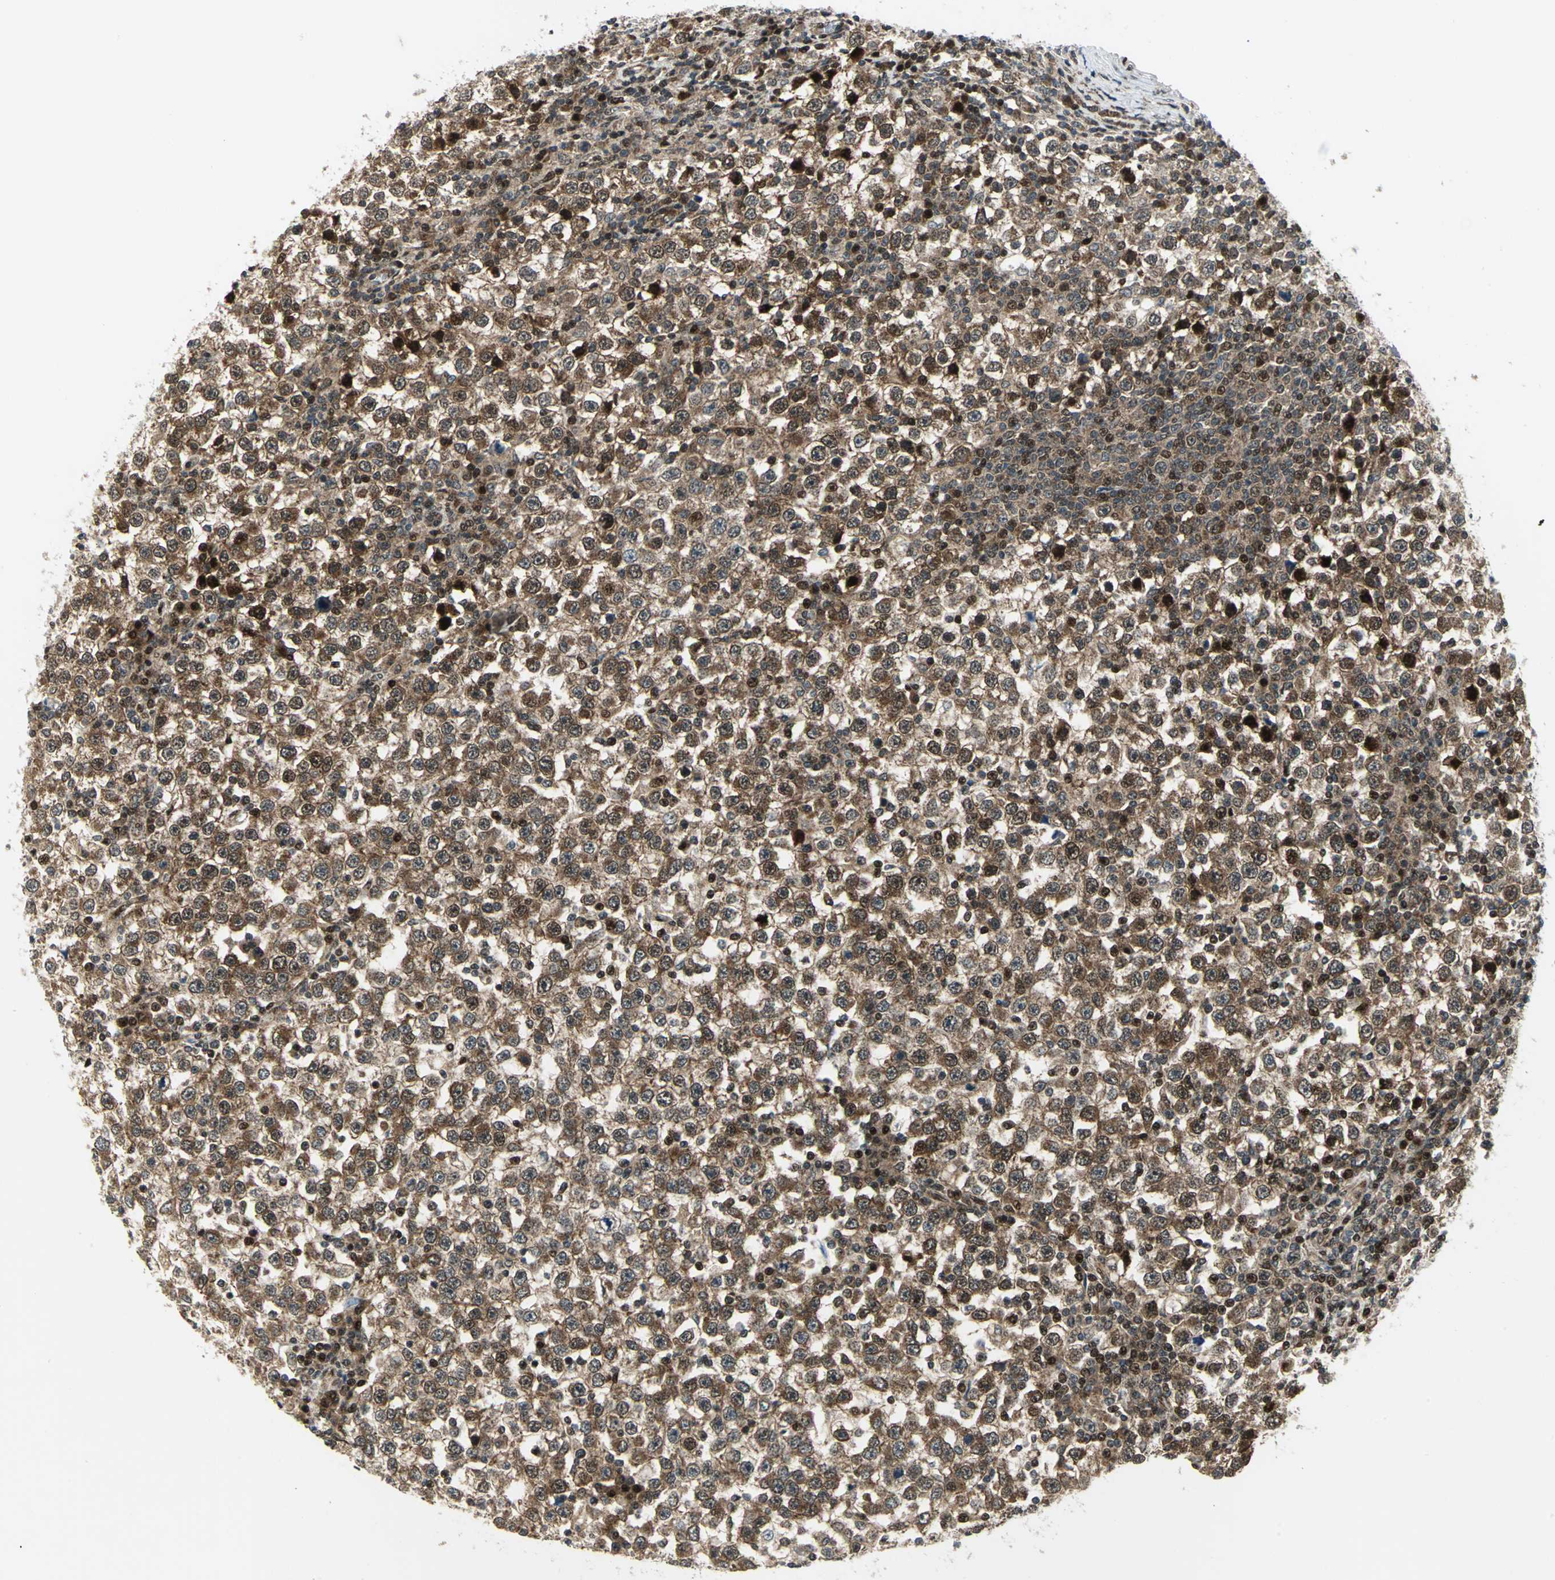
{"staining": {"intensity": "moderate", "quantity": ">75%", "location": "cytoplasmic/membranous,nuclear"}, "tissue": "testis cancer", "cell_type": "Tumor cells", "image_type": "cancer", "snomed": [{"axis": "morphology", "description": "Seminoma, NOS"}, {"axis": "topography", "description": "Testis"}], "caption": "Immunohistochemistry (IHC) staining of seminoma (testis), which reveals medium levels of moderate cytoplasmic/membranous and nuclear positivity in about >75% of tumor cells indicating moderate cytoplasmic/membranous and nuclear protein positivity. The staining was performed using DAB (3,3'-diaminobenzidine) (brown) for protein detection and nuclei were counterstained in hematoxylin (blue).", "gene": "COPS5", "patient": {"sex": "male", "age": 65}}